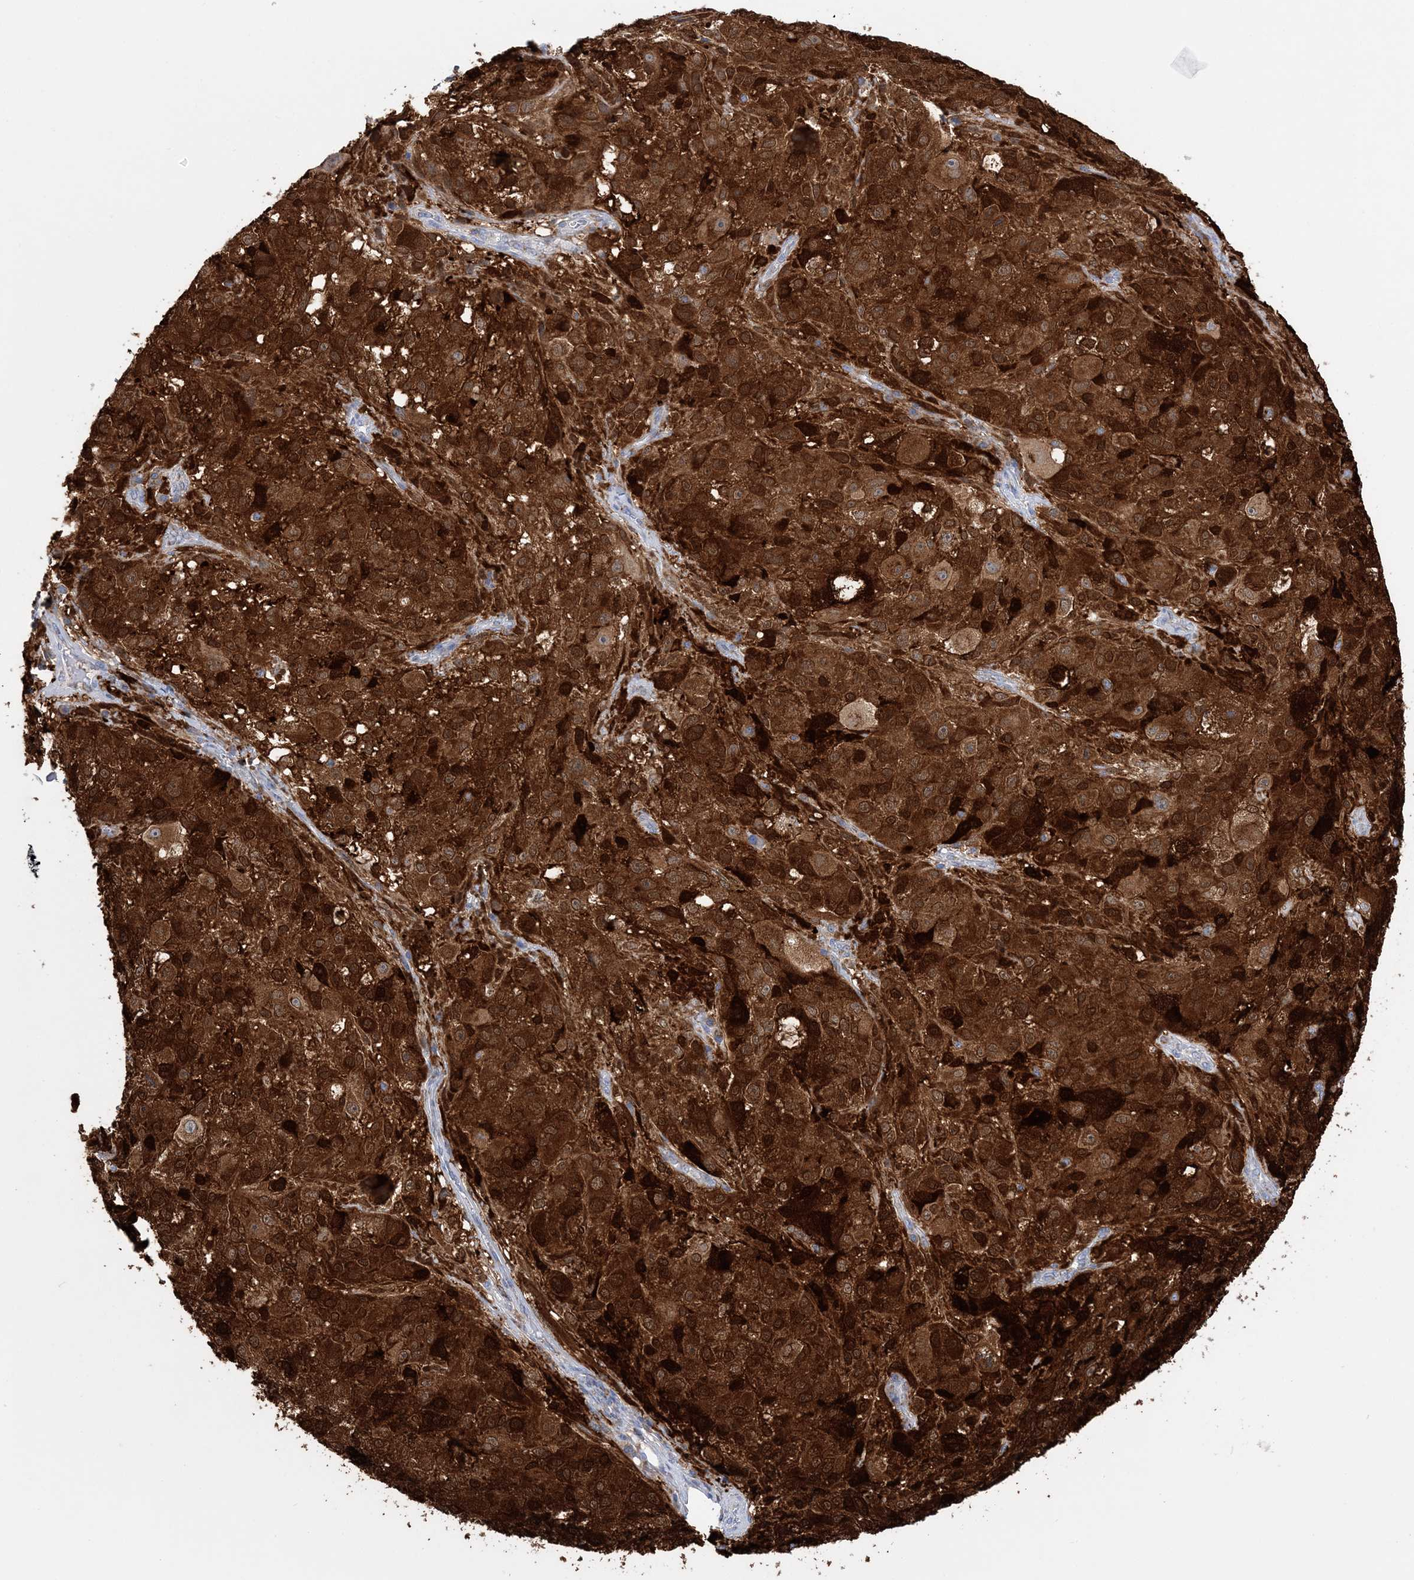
{"staining": {"intensity": "strong", "quantity": ">75%", "location": "cytoplasmic/membranous"}, "tissue": "melanoma", "cell_type": "Tumor cells", "image_type": "cancer", "snomed": [{"axis": "morphology", "description": "Necrosis, NOS"}, {"axis": "morphology", "description": "Malignant melanoma, NOS"}, {"axis": "topography", "description": "Skin"}], "caption": "Immunohistochemistry of malignant melanoma demonstrates high levels of strong cytoplasmic/membranous positivity in approximately >75% of tumor cells.", "gene": "TTC32", "patient": {"sex": "female", "age": 87}}